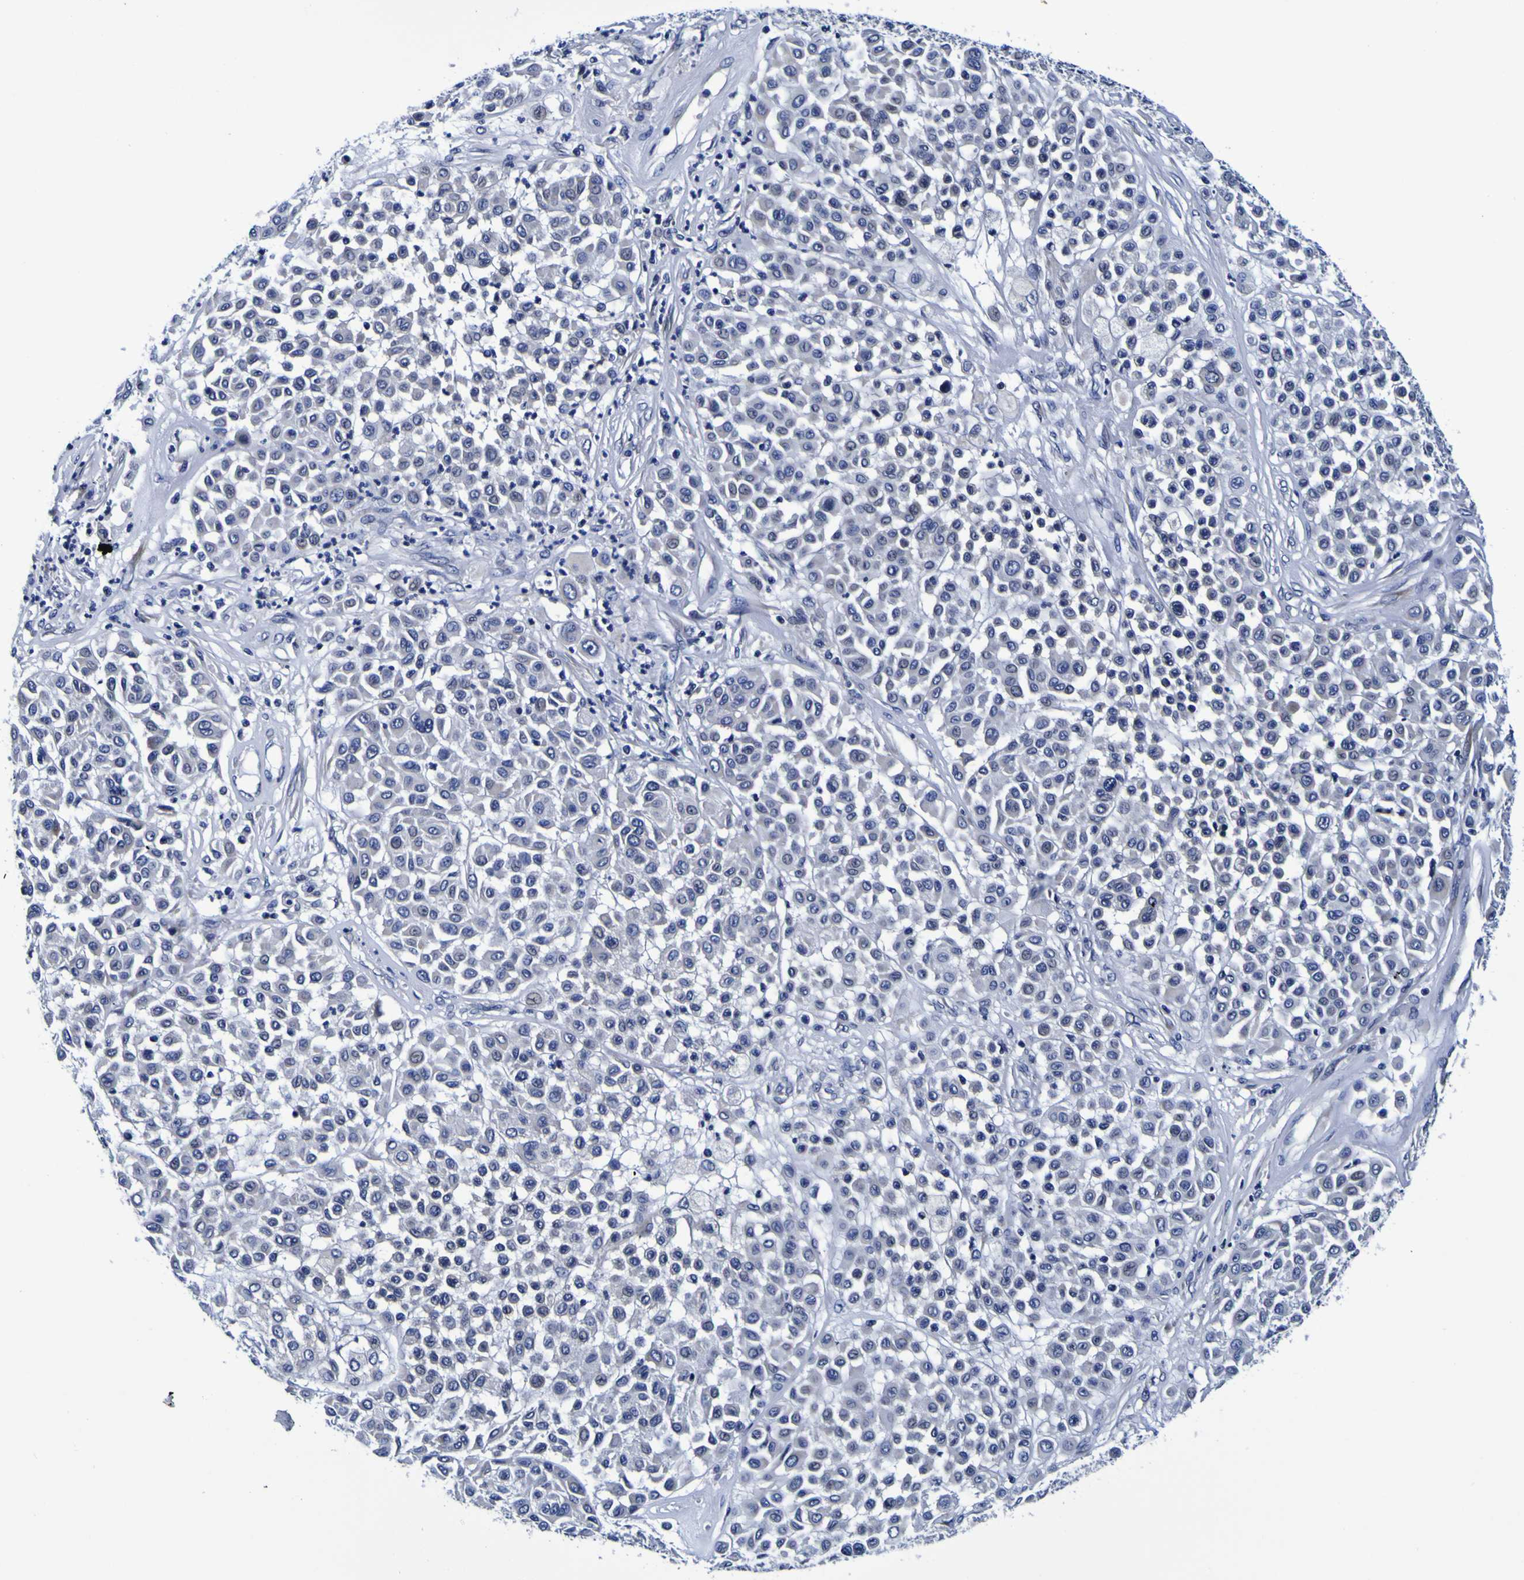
{"staining": {"intensity": "negative", "quantity": "none", "location": "none"}, "tissue": "melanoma", "cell_type": "Tumor cells", "image_type": "cancer", "snomed": [{"axis": "morphology", "description": "Malignant melanoma, Metastatic site"}, {"axis": "topography", "description": "Soft tissue"}], "caption": "IHC image of human malignant melanoma (metastatic site) stained for a protein (brown), which exhibits no expression in tumor cells.", "gene": "PDLIM4", "patient": {"sex": "male", "age": 41}}